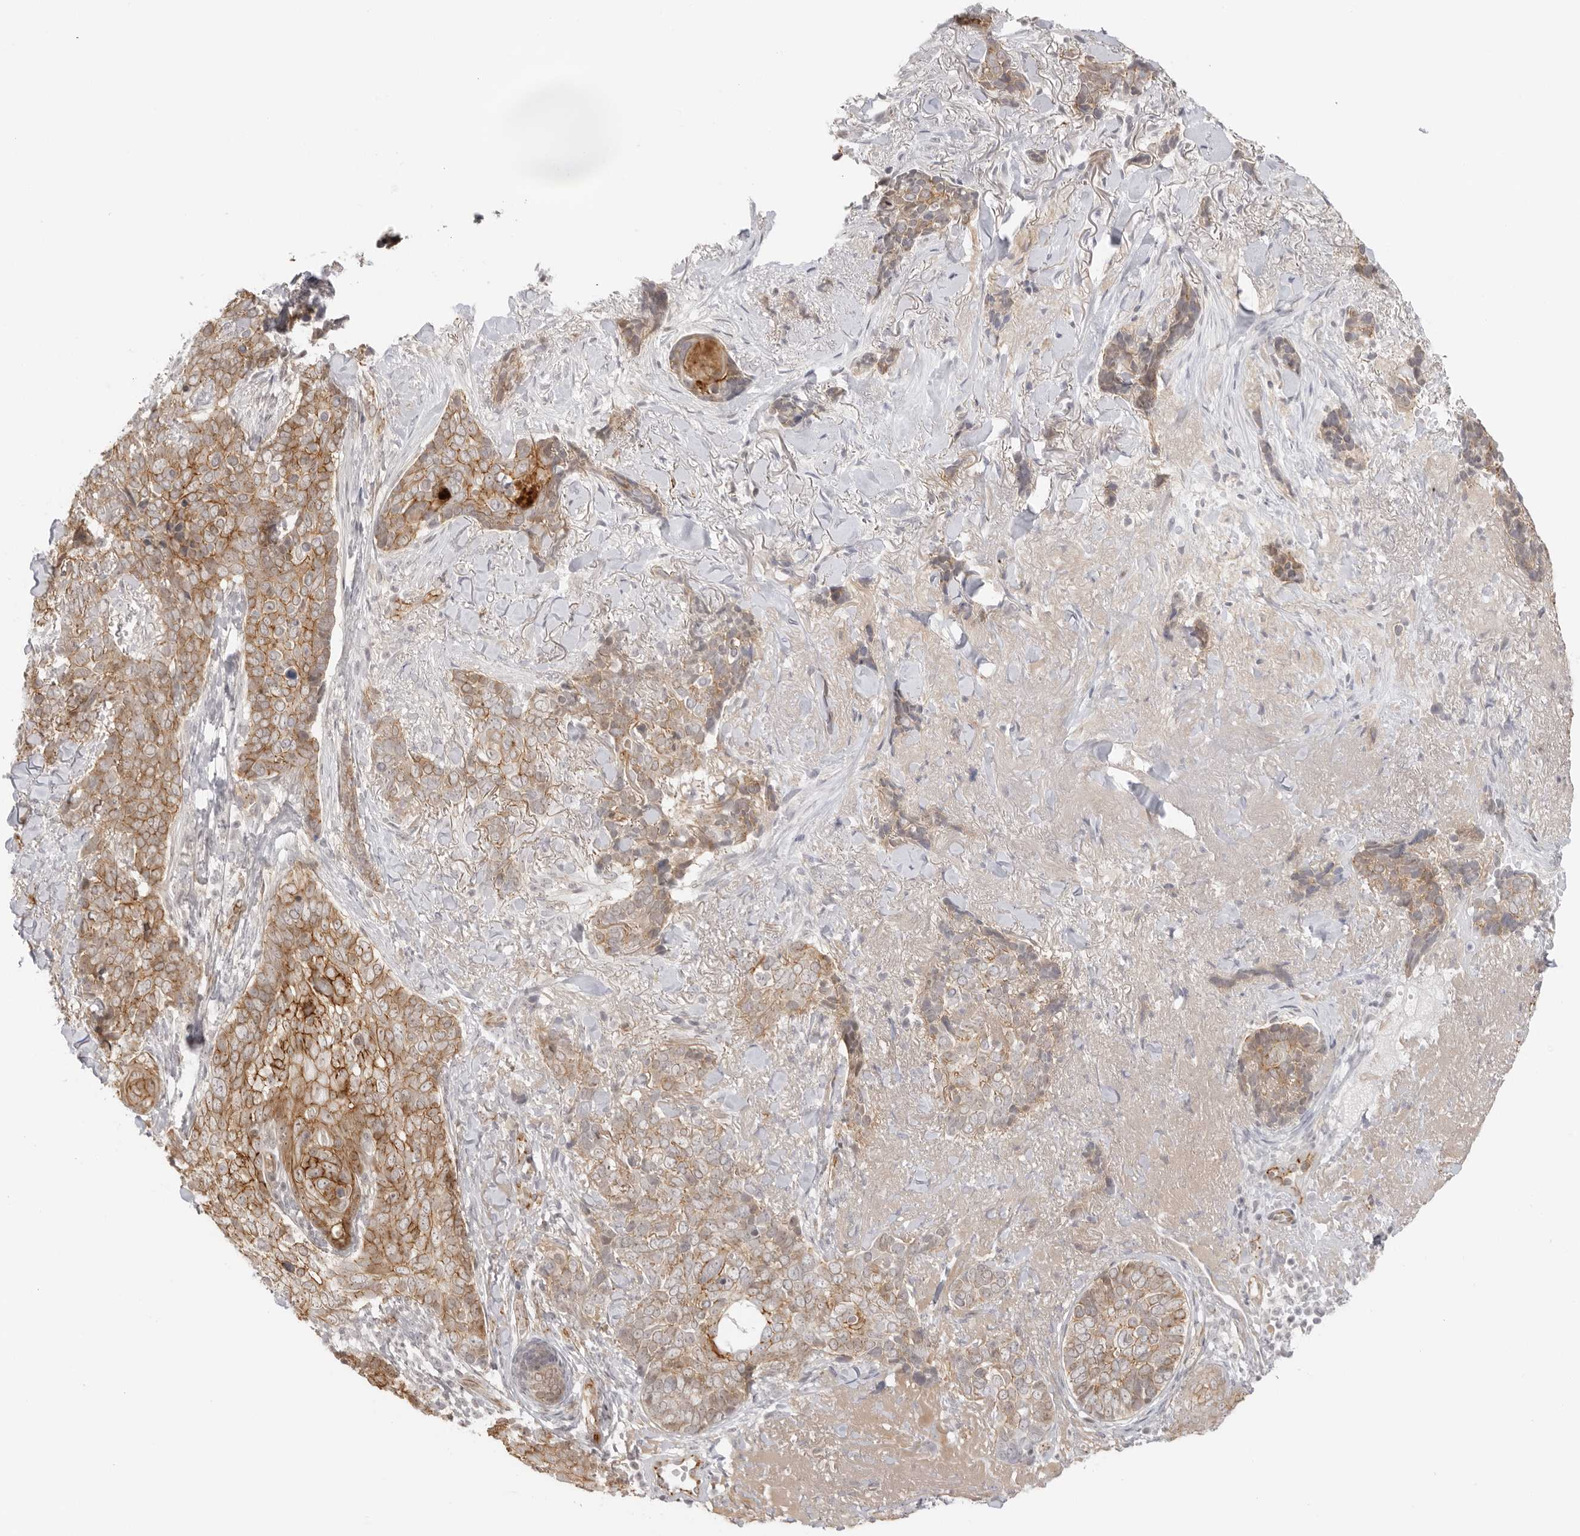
{"staining": {"intensity": "moderate", "quantity": ">75%", "location": "cytoplasmic/membranous"}, "tissue": "skin cancer", "cell_type": "Tumor cells", "image_type": "cancer", "snomed": [{"axis": "morphology", "description": "Basal cell carcinoma"}, {"axis": "topography", "description": "Skin"}], "caption": "Skin cancer tissue reveals moderate cytoplasmic/membranous expression in about >75% of tumor cells", "gene": "TRAPPC3", "patient": {"sex": "female", "age": 82}}